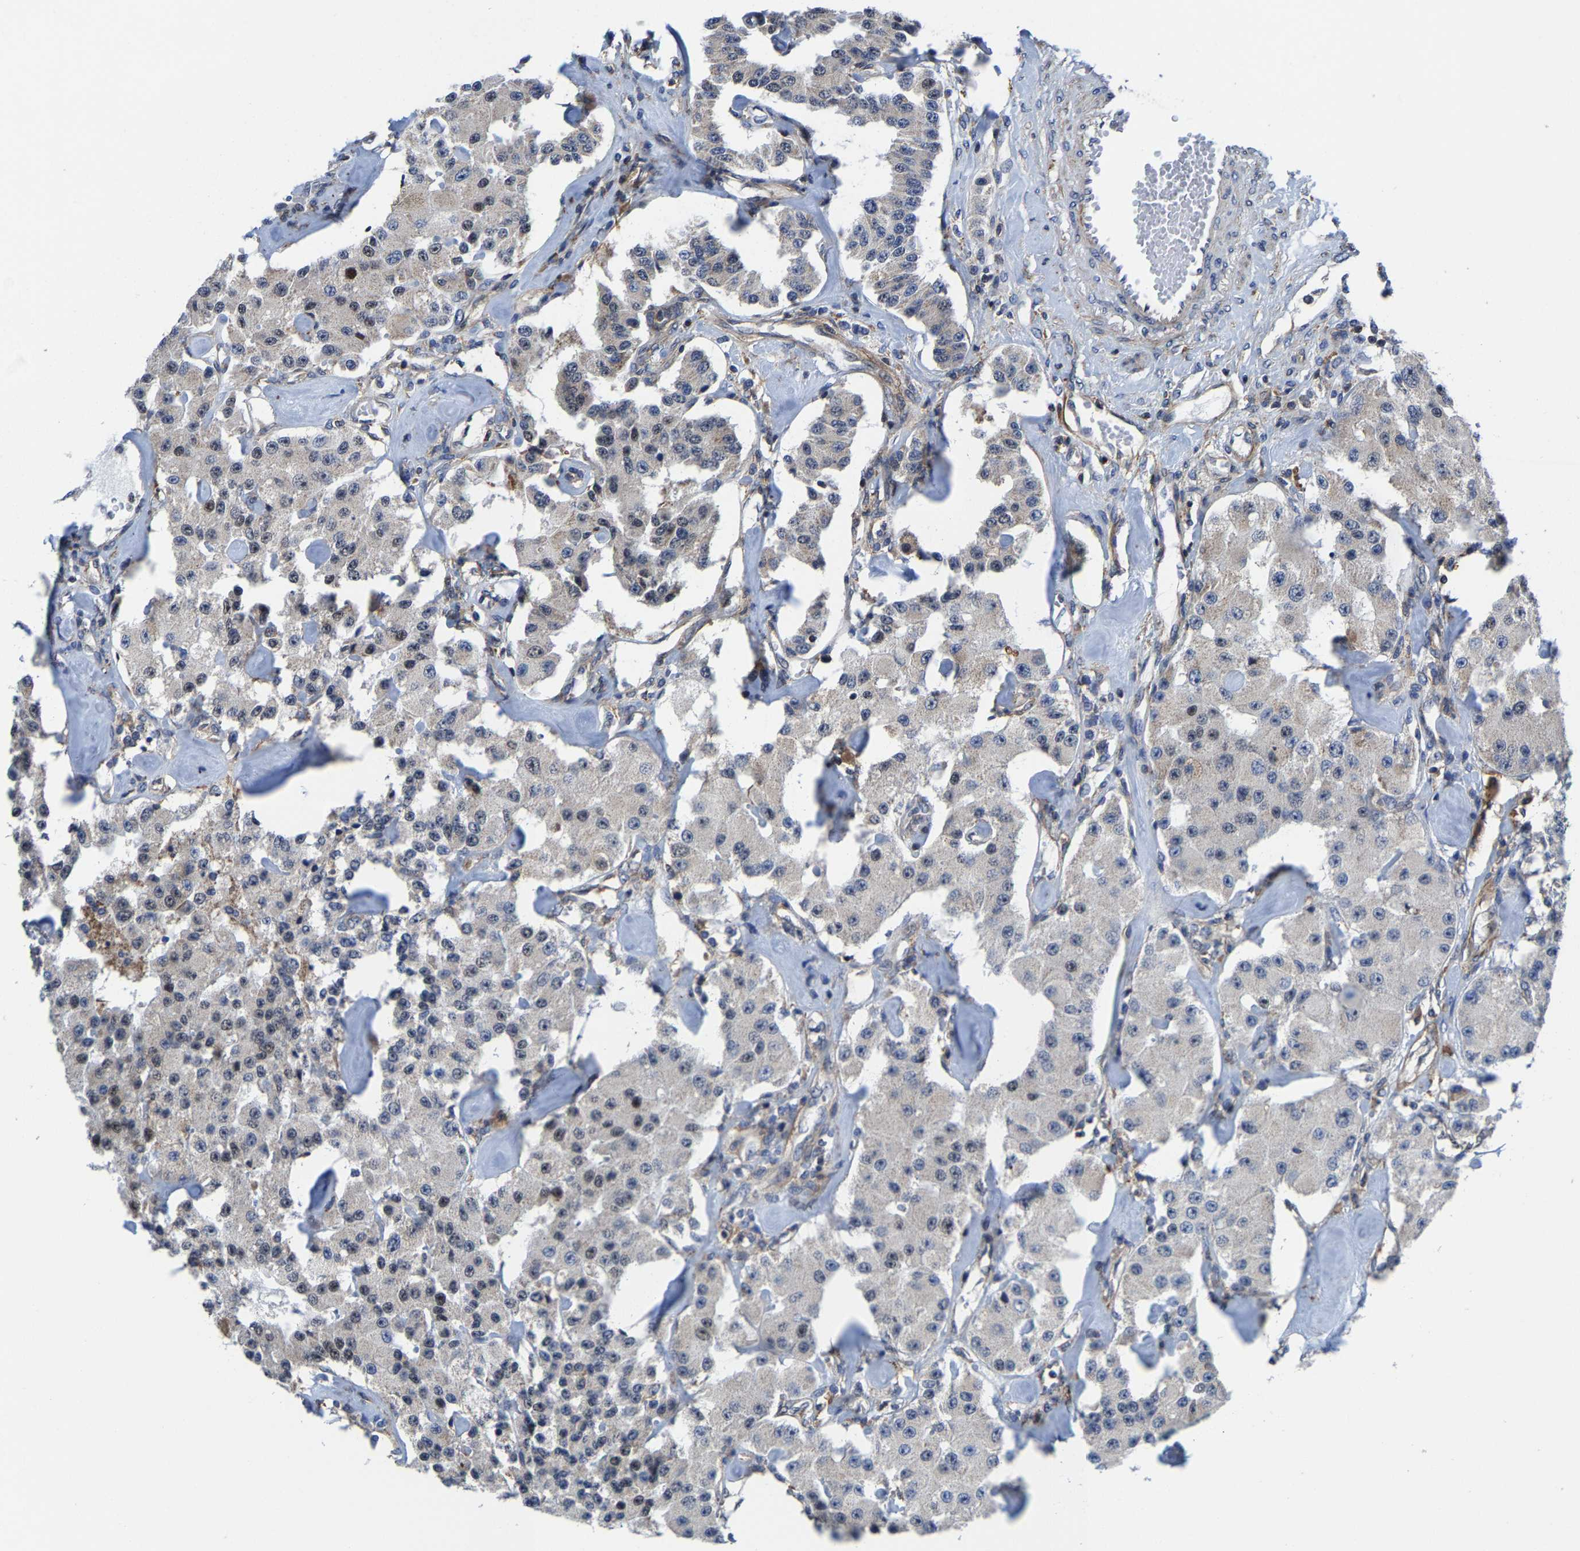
{"staining": {"intensity": "moderate", "quantity": "<25%", "location": "nuclear"}, "tissue": "carcinoid", "cell_type": "Tumor cells", "image_type": "cancer", "snomed": [{"axis": "morphology", "description": "Carcinoid, malignant, NOS"}, {"axis": "topography", "description": "Pancreas"}], "caption": "Malignant carcinoid stained for a protein (brown) demonstrates moderate nuclear positive expression in about <25% of tumor cells.", "gene": "PFKFB3", "patient": {"sex": "male", "age": 41}}